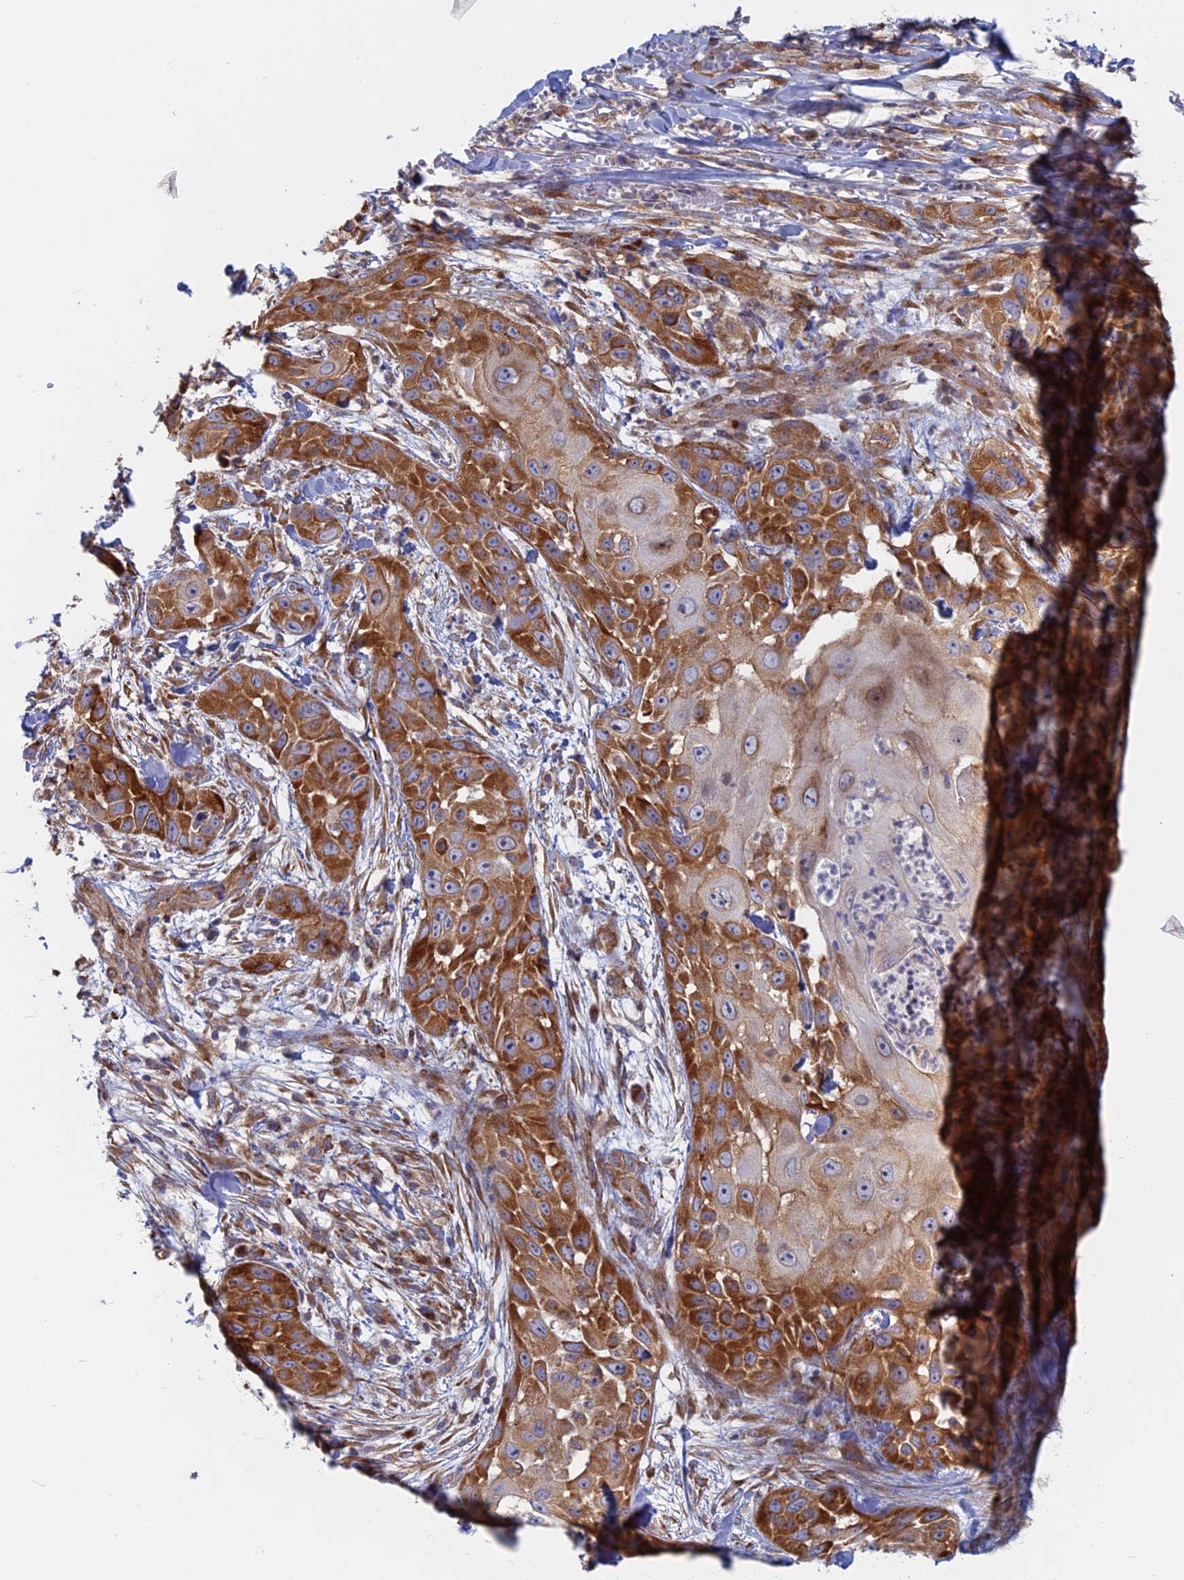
{"staining": {"intensity": "moderate", "quantity": ">75%", "location": "cytoplasmic/membranous"}, "tissue": "skin cancer", "cell_type": "Tumor cells", "image_type": "cancer", "snomed": [{"axis": "morphology", "description": "Squamous cell carcinoma, NOS"}, {"axis": "topography", "description": "Skin"}], "caption": "Immunohistochemistry (IHC) photomicrograph of neoplastic tissue: human skin squamous cell carcinoma stained using IHC shows medium levels of moderate protein expression localized specifically in the cytoplasmic/membranous of tumor cells, appearing as a cytoplasmic/membranous brown color.", "gene": "TBC1D30", "patient": {"sex": "female", "age": 44}}